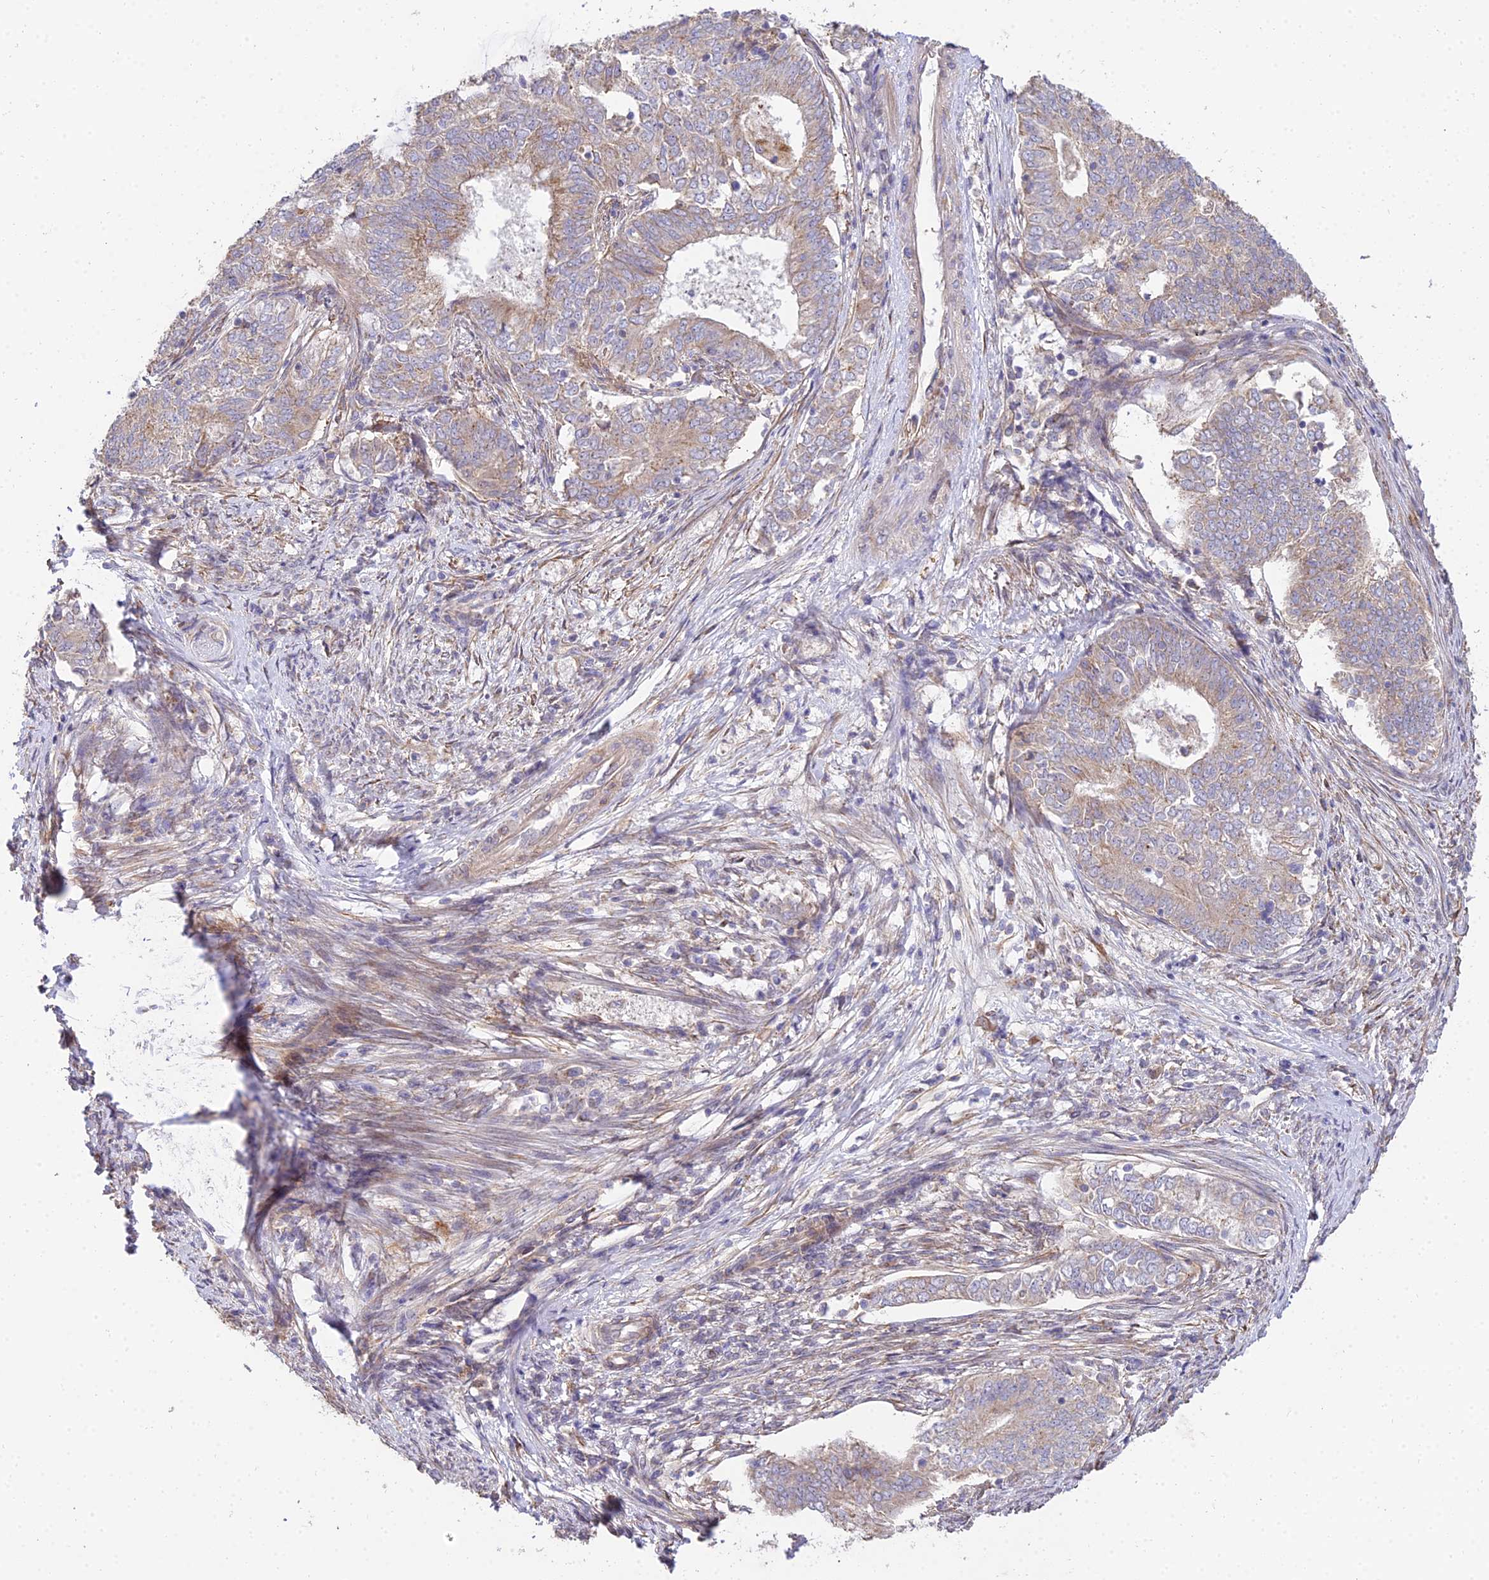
{"staining": {"intensity": "moderate", "quantity": ">75%", "location": "cytoplasmic/membranous"}, "tissue": "endometrial cancer", "cell_type": "Tumor cells", "image_type": "cancer", "snomed": [{"axis": "morphology", "description": "Adenocarcinoma, NOS"}, {"axis": "topography", "description": "Endometrium"}], "caption": "Human adenocarcinoma (endometrial) stained with a protein marker exhibits moderate staining in tumor cells.", "gene": "ARL8B", "patient": {"sex": "female", "age": 62}}